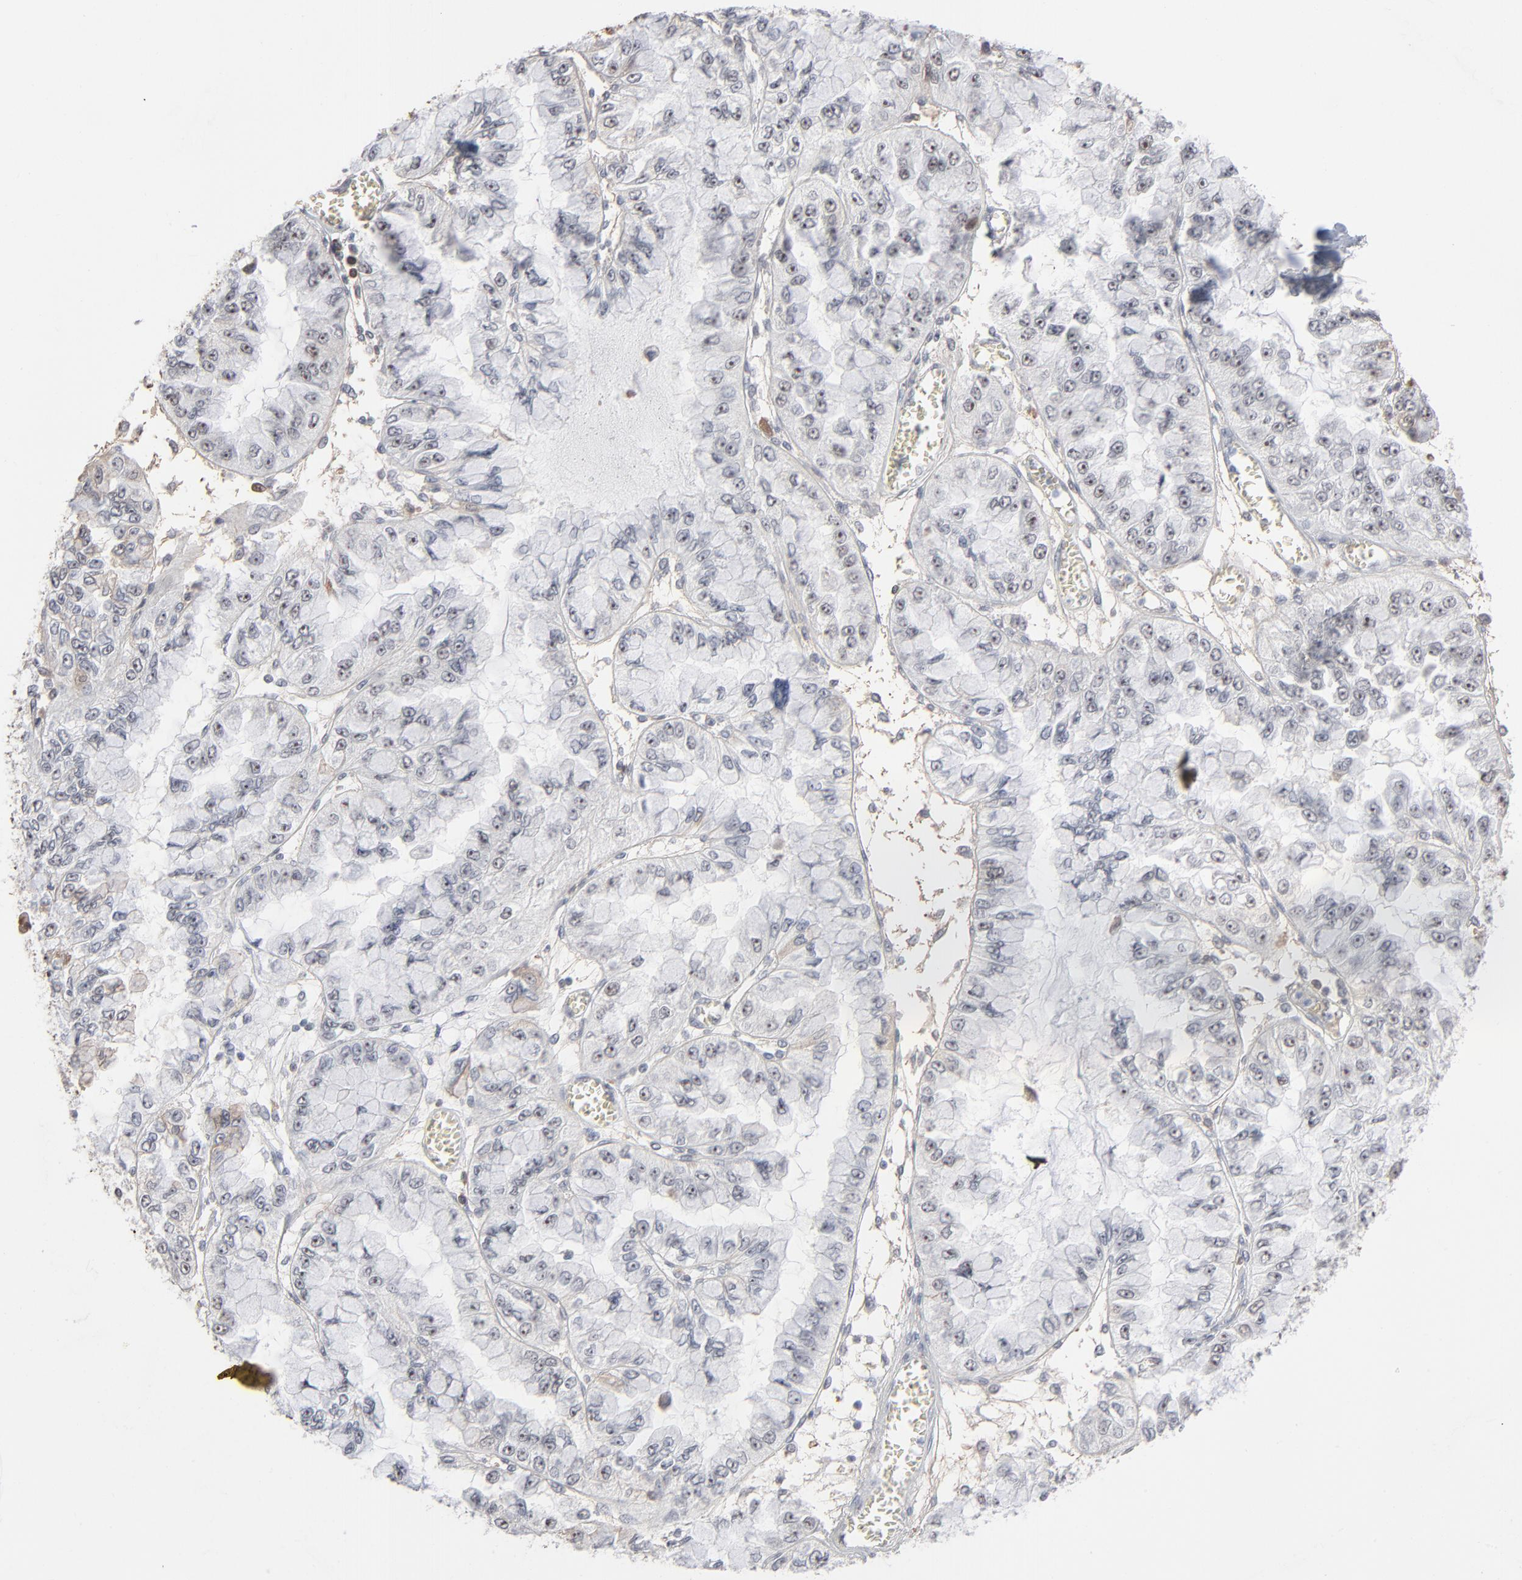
{"staining": {"intensity": "weak", "quantity": "25%-75%", "location": "nuclear"}, "tissue": "liver cancer", "cell_type": "Tumor cells", "image_type": "cancer", "snomed": [{"axis": "morphology", "description": "Cholangiocarcinoma"}, {"axis": "topography", "description": "Liver"}], "caption": "Liver cancer (cholangiocarcinoma) was stained to show a protein in brown. There is low levels of weak nuclear staining in approximately 25%-75% of tumor cells.", "gene": "MPHOSPH6", "patient": {"sex": "female", "age": 79}}